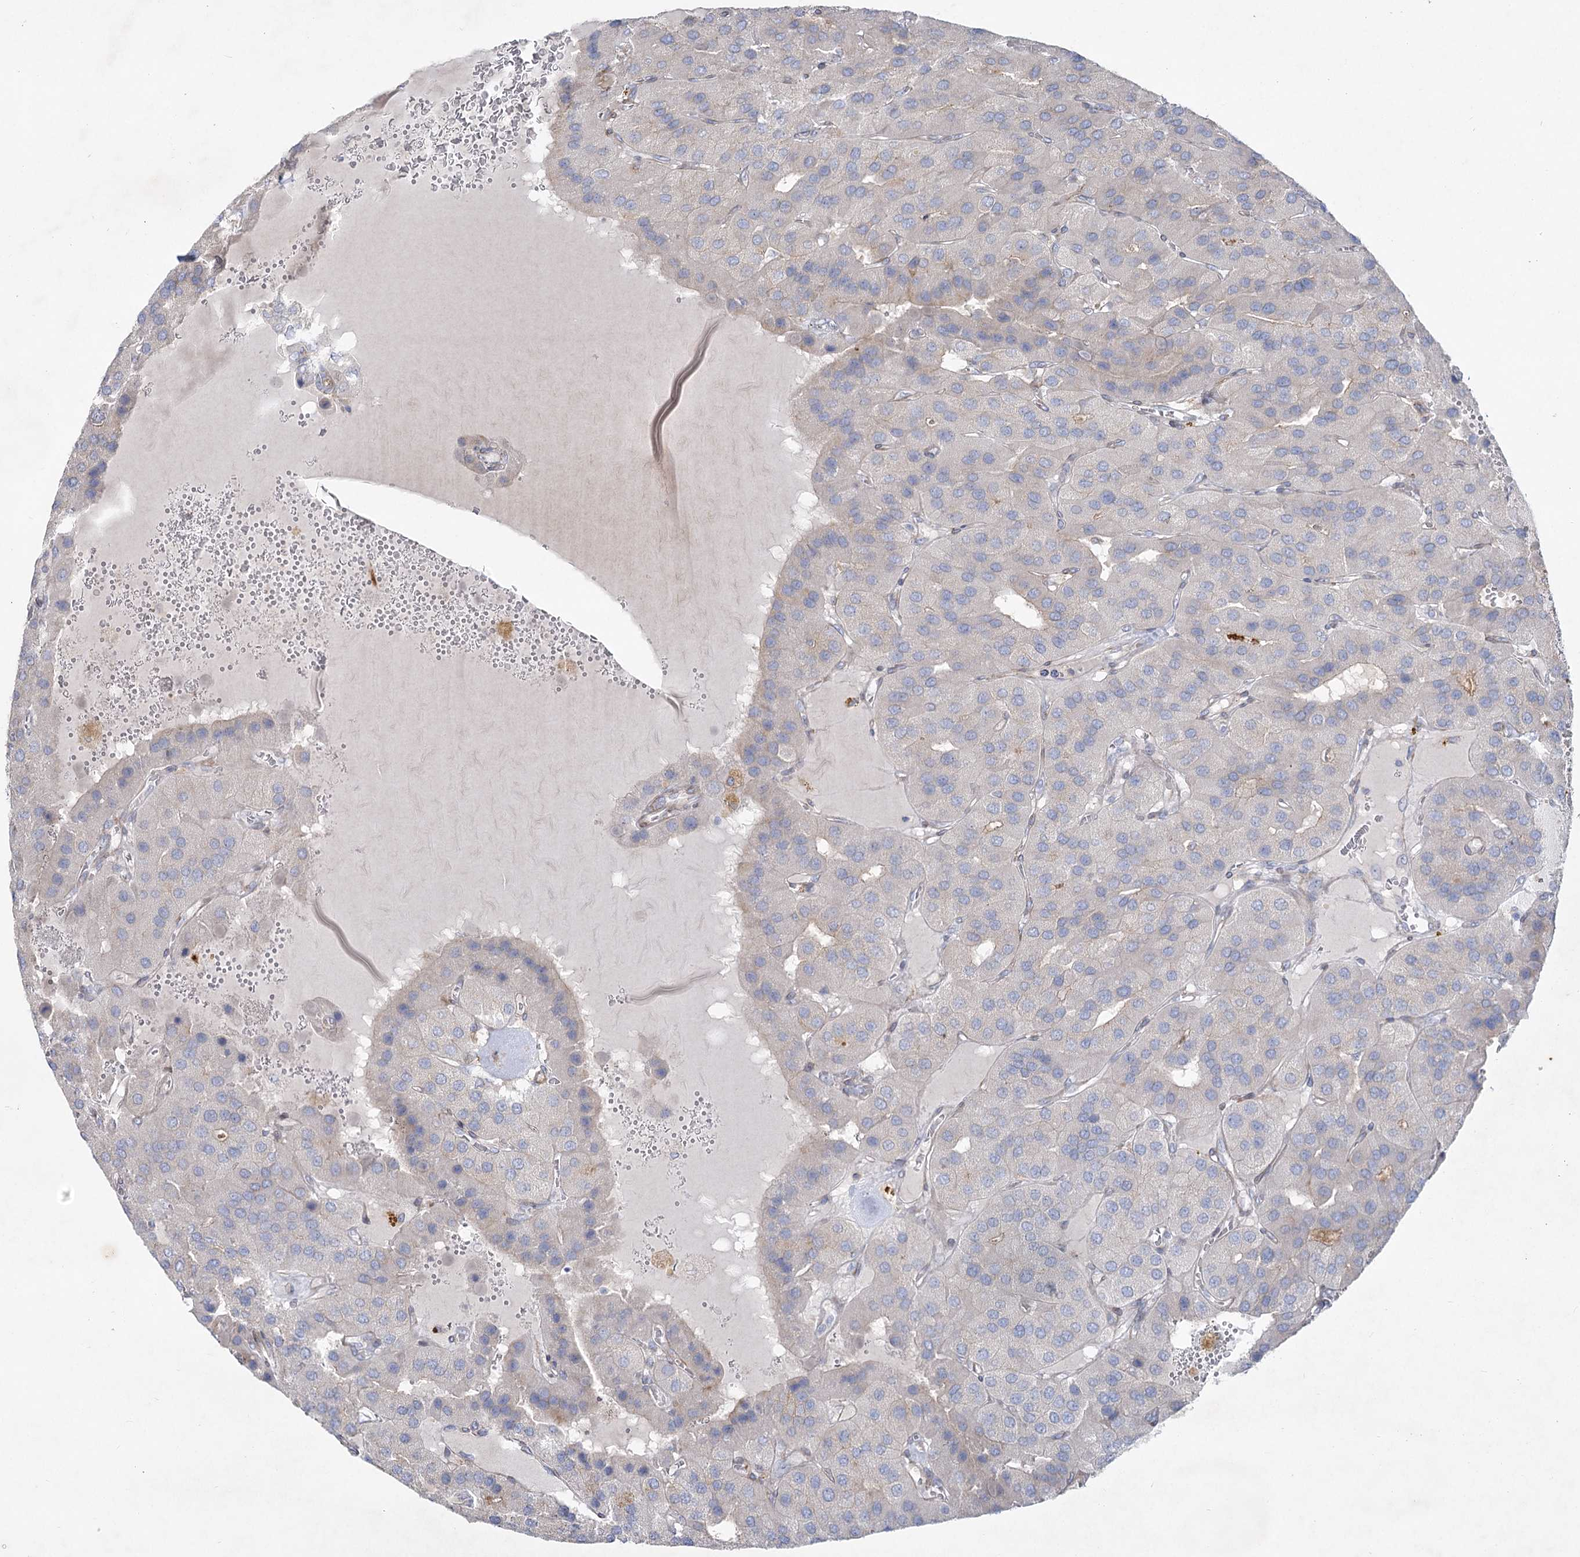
{"staining": {"intensity": "negative", "quantity": "none", "location": "none"}, "tissue": "parathyroid gland", "cell_type": "Glandular cells", "image_type": "normal", "snomed": [{"axis": "morphology", "description": "Normal tissue, NOS"}, {"axis": "morphology", "description": "Adenoma, NOS"}, {"axis": "topography", "description": "Parathyroid gland"}], "caption": "DAB immunohistochemical staining of benign human parathyroid gland shows no significant expression in glandular cells. The staining was performed using DAB (3,3'-diaminobenzidine) to visualize the protein expression in brown, while the nuclei were stained in blue with hematoxylin (Magnification: 20x).", "gene": "SH3BP5L", "patient": {"sex": "female", "age": 86}}